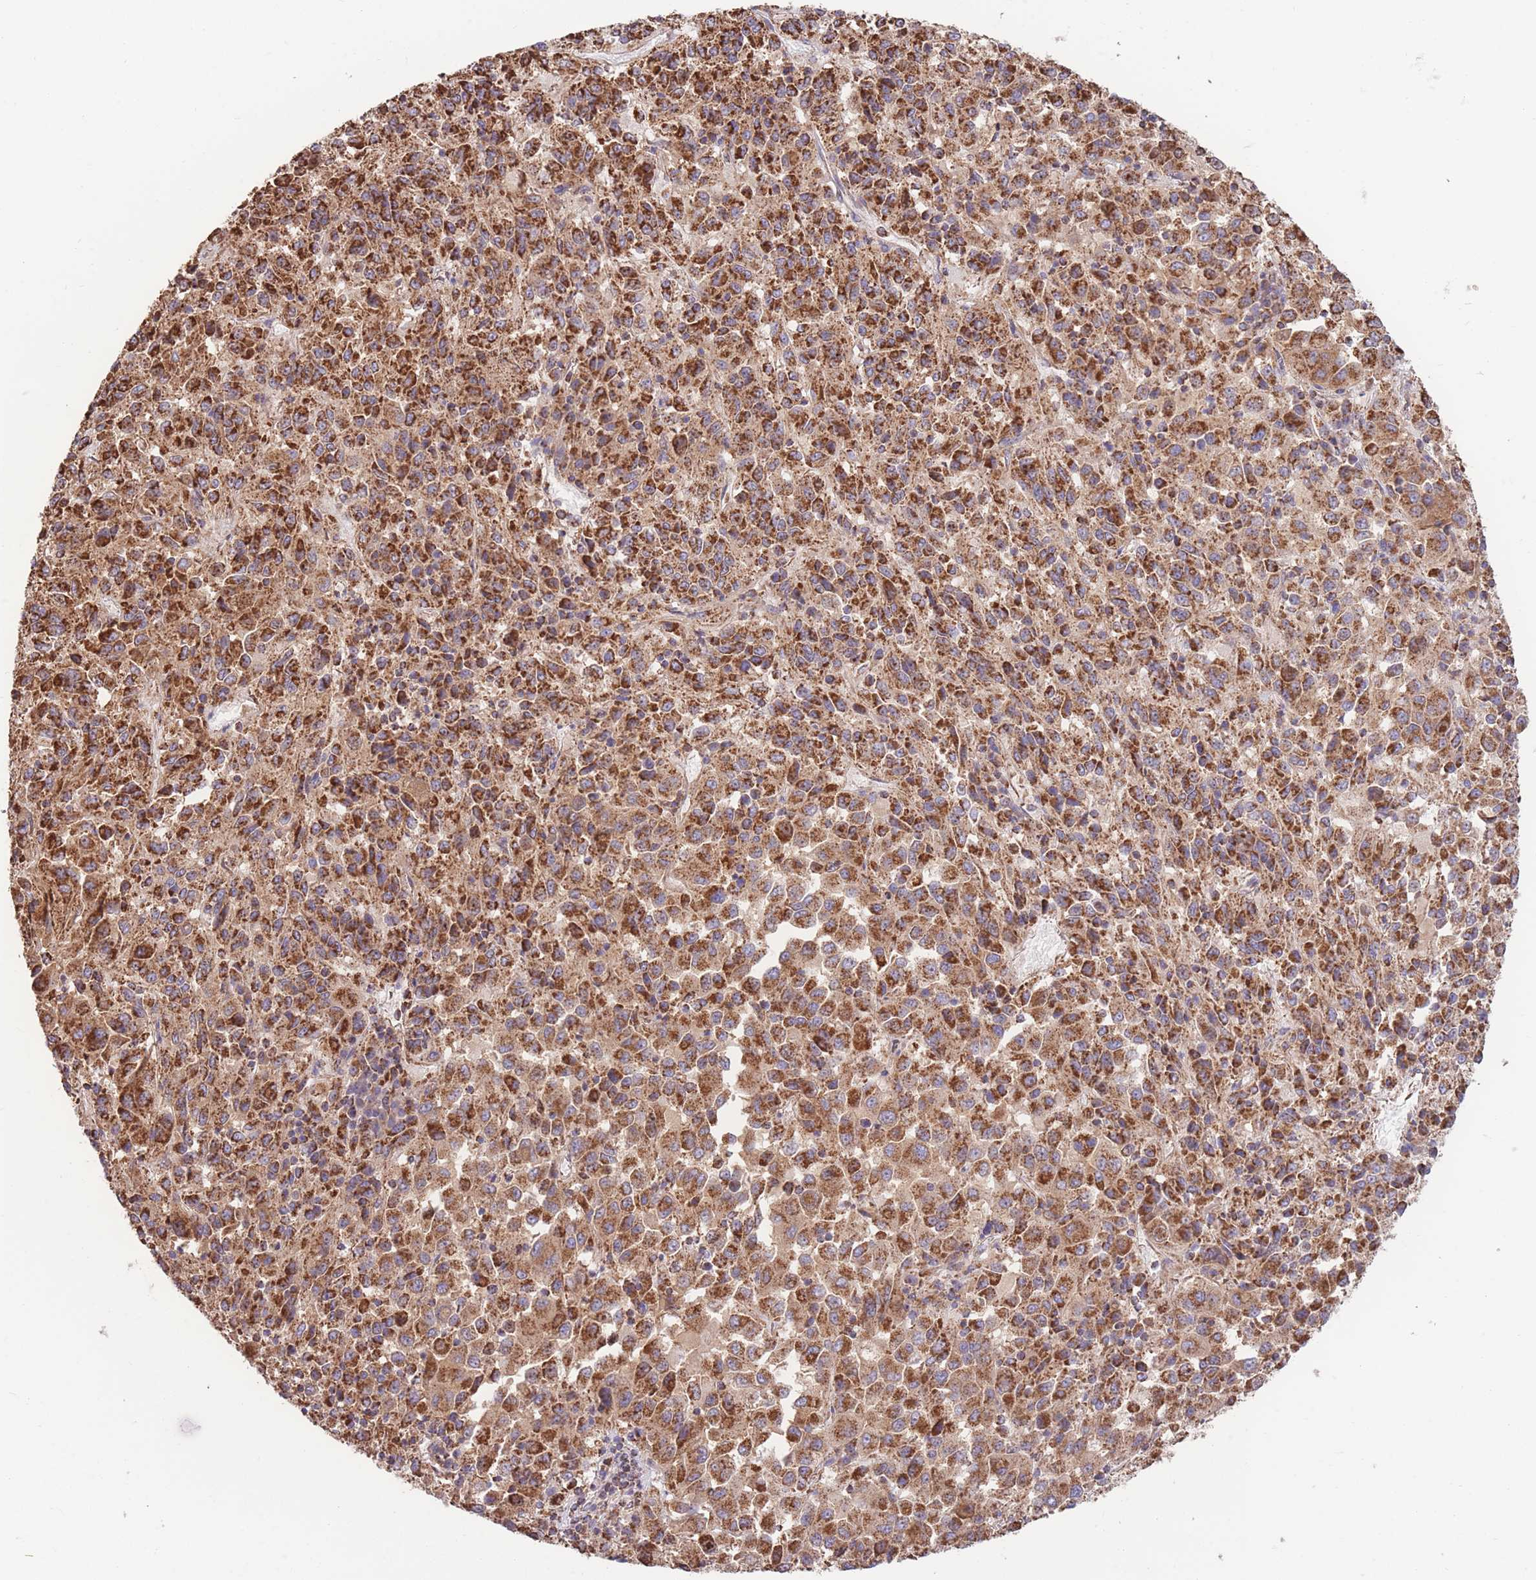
{"staining": {"intensity": "strong", "quantity": ">75%", "location": "cytoplasmic/membranous"}, "tissue": "melanoma", "cell_type": "Tumor cells", "image_type": "cancer", "snomed": [{"axis": "morphology", "description": "Malignant melanoma, Metastatic site"}, {"axis": "topography", "description": "Lung"}], "caption": "Immunohistochemical staining of human malignant melanoma (metastatic site) demonstrates high levels of strong cytoplasmic/membranous protein positivity in approximately >75% of tumor cells. The staining was performed using DAB (3,3'-diaminobenzidine), with brown indicating positive protein expression. Nuclei are stained blue with hematoxylin.", "gene": "FKBP8", "patient": {"sex": "male", "age": 64}}